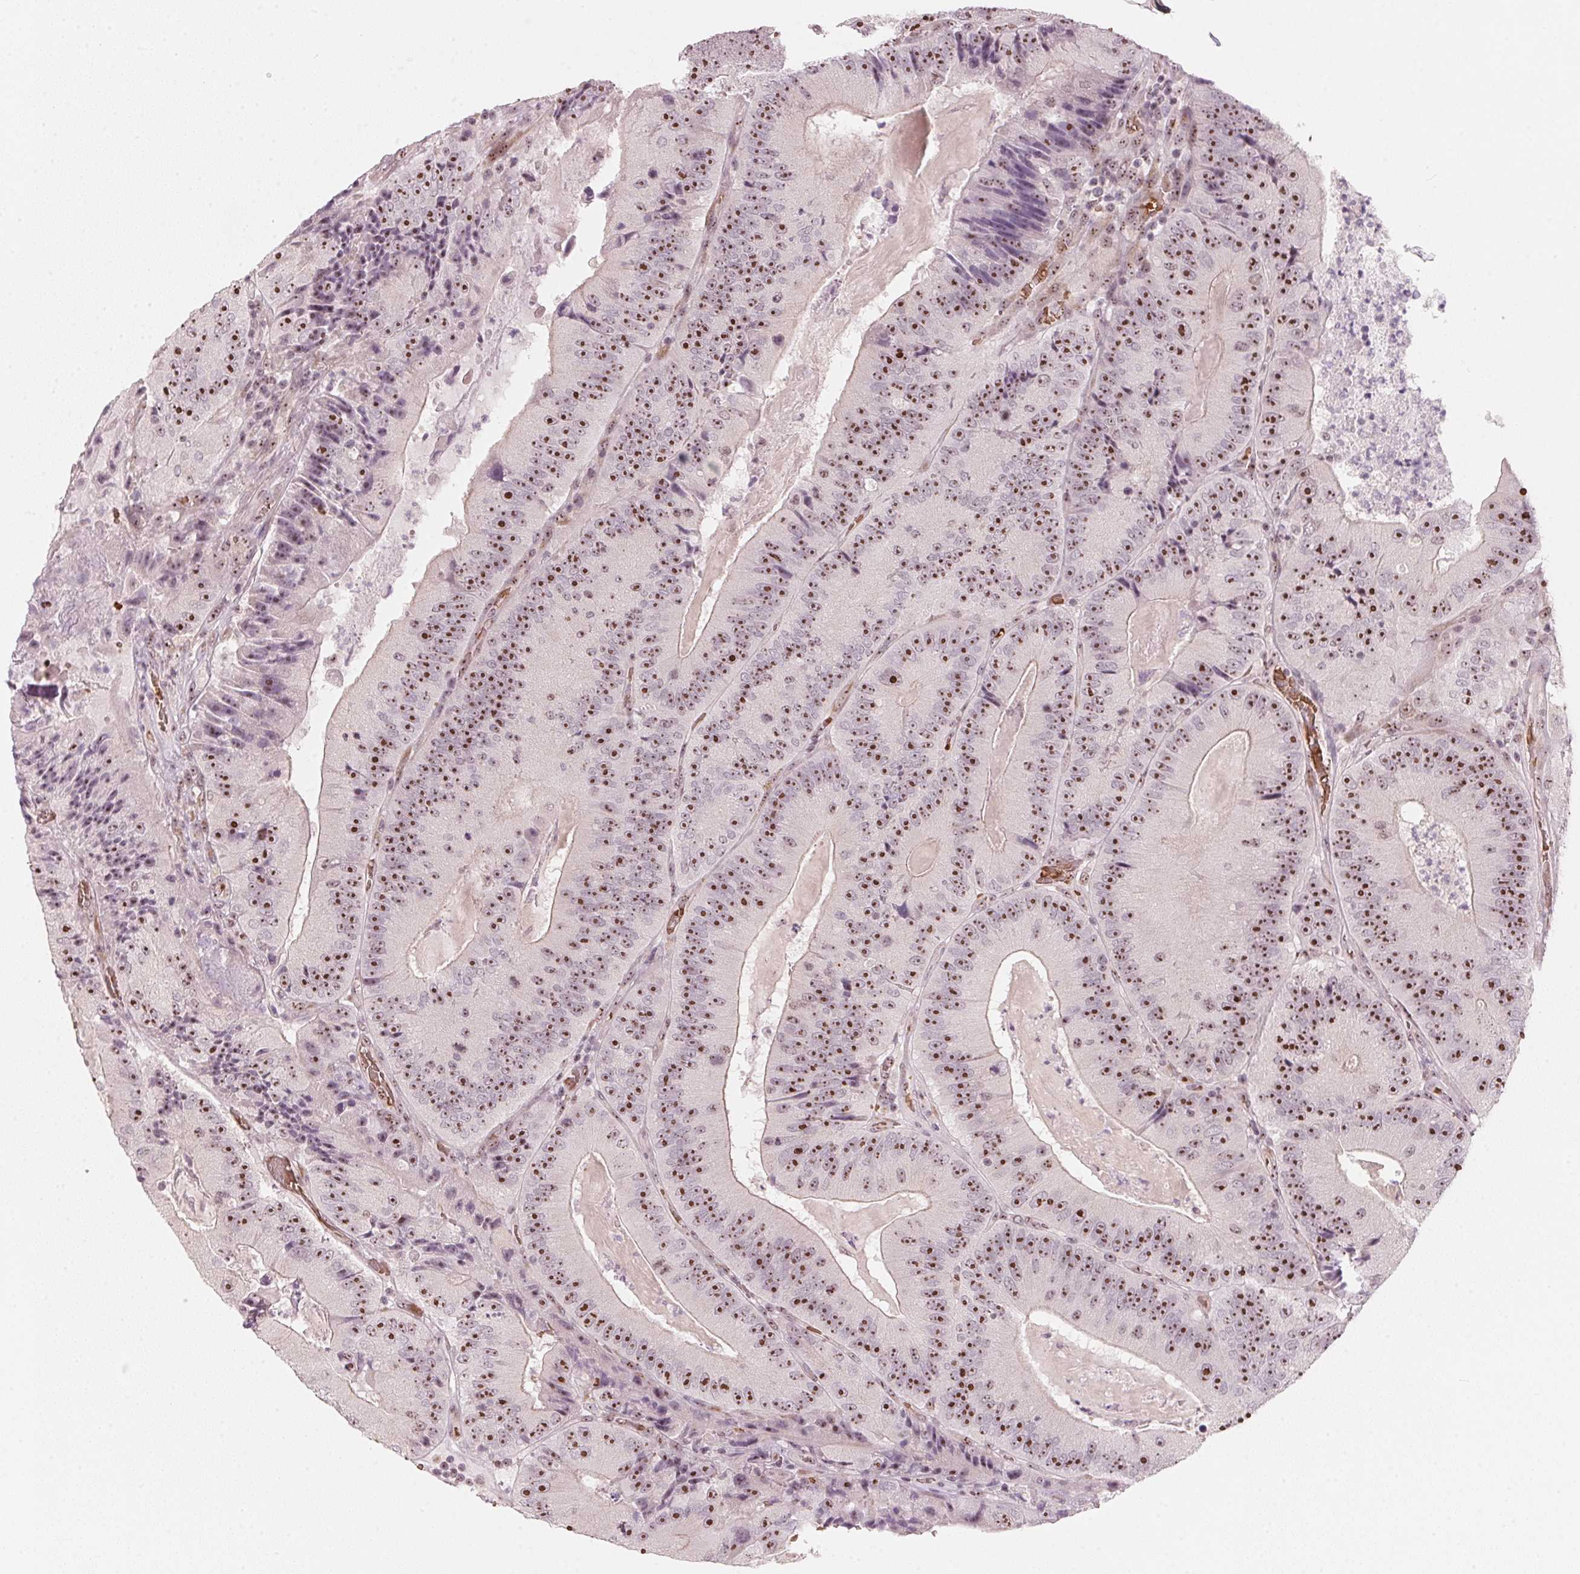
{"staining": {"intensity": "strong", "quantity": ">75%", "location": "nuclear"}, "tissue": "colorectal cancer", "cell_type": "Tumor cells", "image_type": "cancer", "snomed": [{"axis": "morphology", "description": "Adenocarcinoma, NOS"}, {"axis": "topography", "description": "Colon"}], "caption": "DAB (3,3'-diaminobenzidine) immunohistochemical staining of human colorectal adenocarcinoma reveals strong nuclear protein staining in approximately >75% of tumor cells.", "gene": "DNTTIP2", "patient": {"sex": "female", "age": 86}}